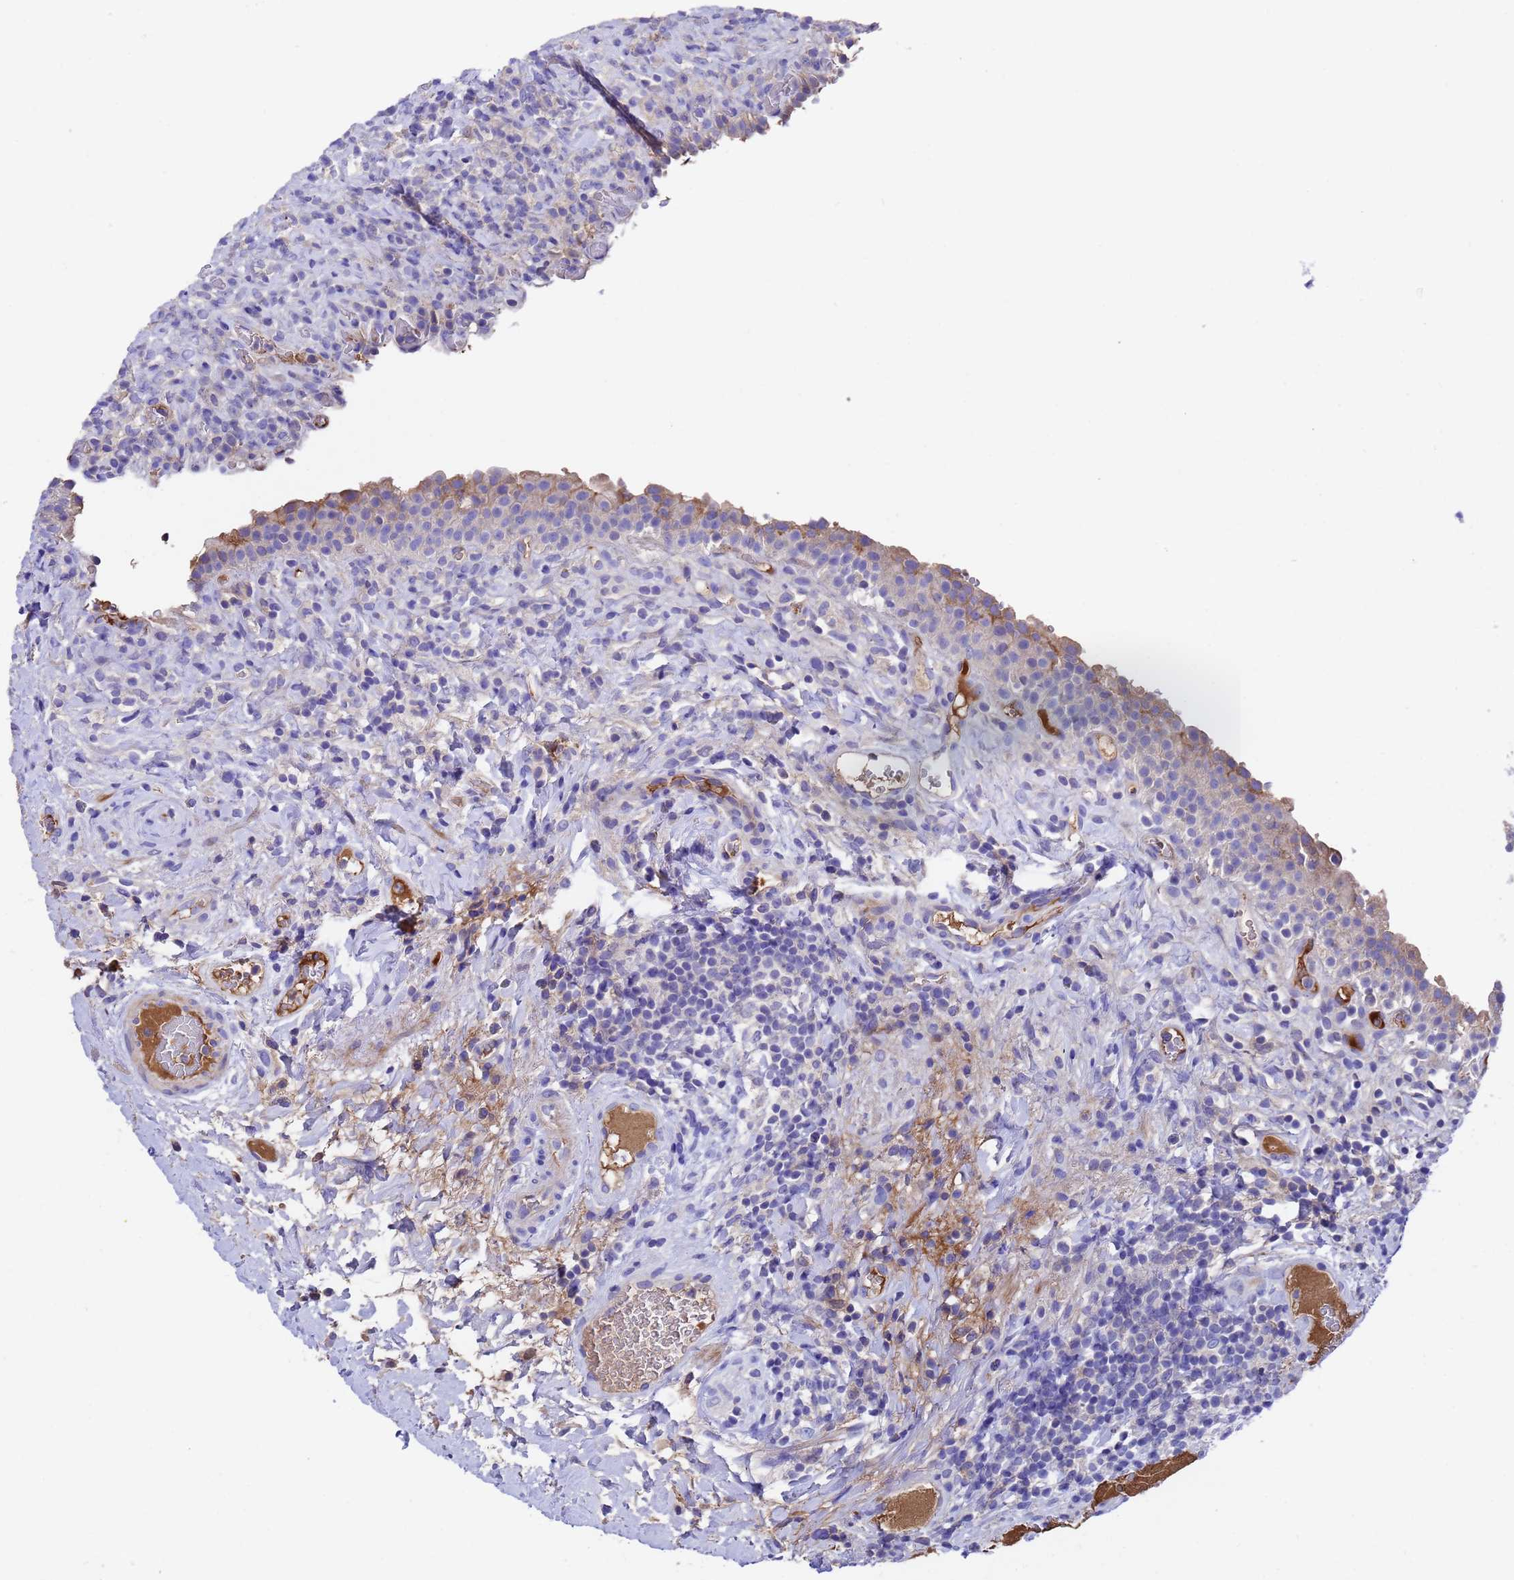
{"staining": {"intensity": "moderate", "quantity": "<25%", "location": "cytoplasmic/membranous"}, "tissue": "urinary bladder", "cell_type": "Urothelial cells", "image_type": "normal", "snomed": [{"axis": "morphology", "description": "Normal tissue, NOS"}, {"axis": "morphology", "description": "Inflammation, NOS"}, {"axis": "topography", "description": "Urinary bladder"}], "caption": "IHC micrograph of unremarkable urinary bladder stained for a protein (brown), which shows low levels of moderate cytoplasmic/membranous staining in about <25% of urothelial cells.", "gene": "ELP6", "patient": {"sex": "male", "age": 64}}